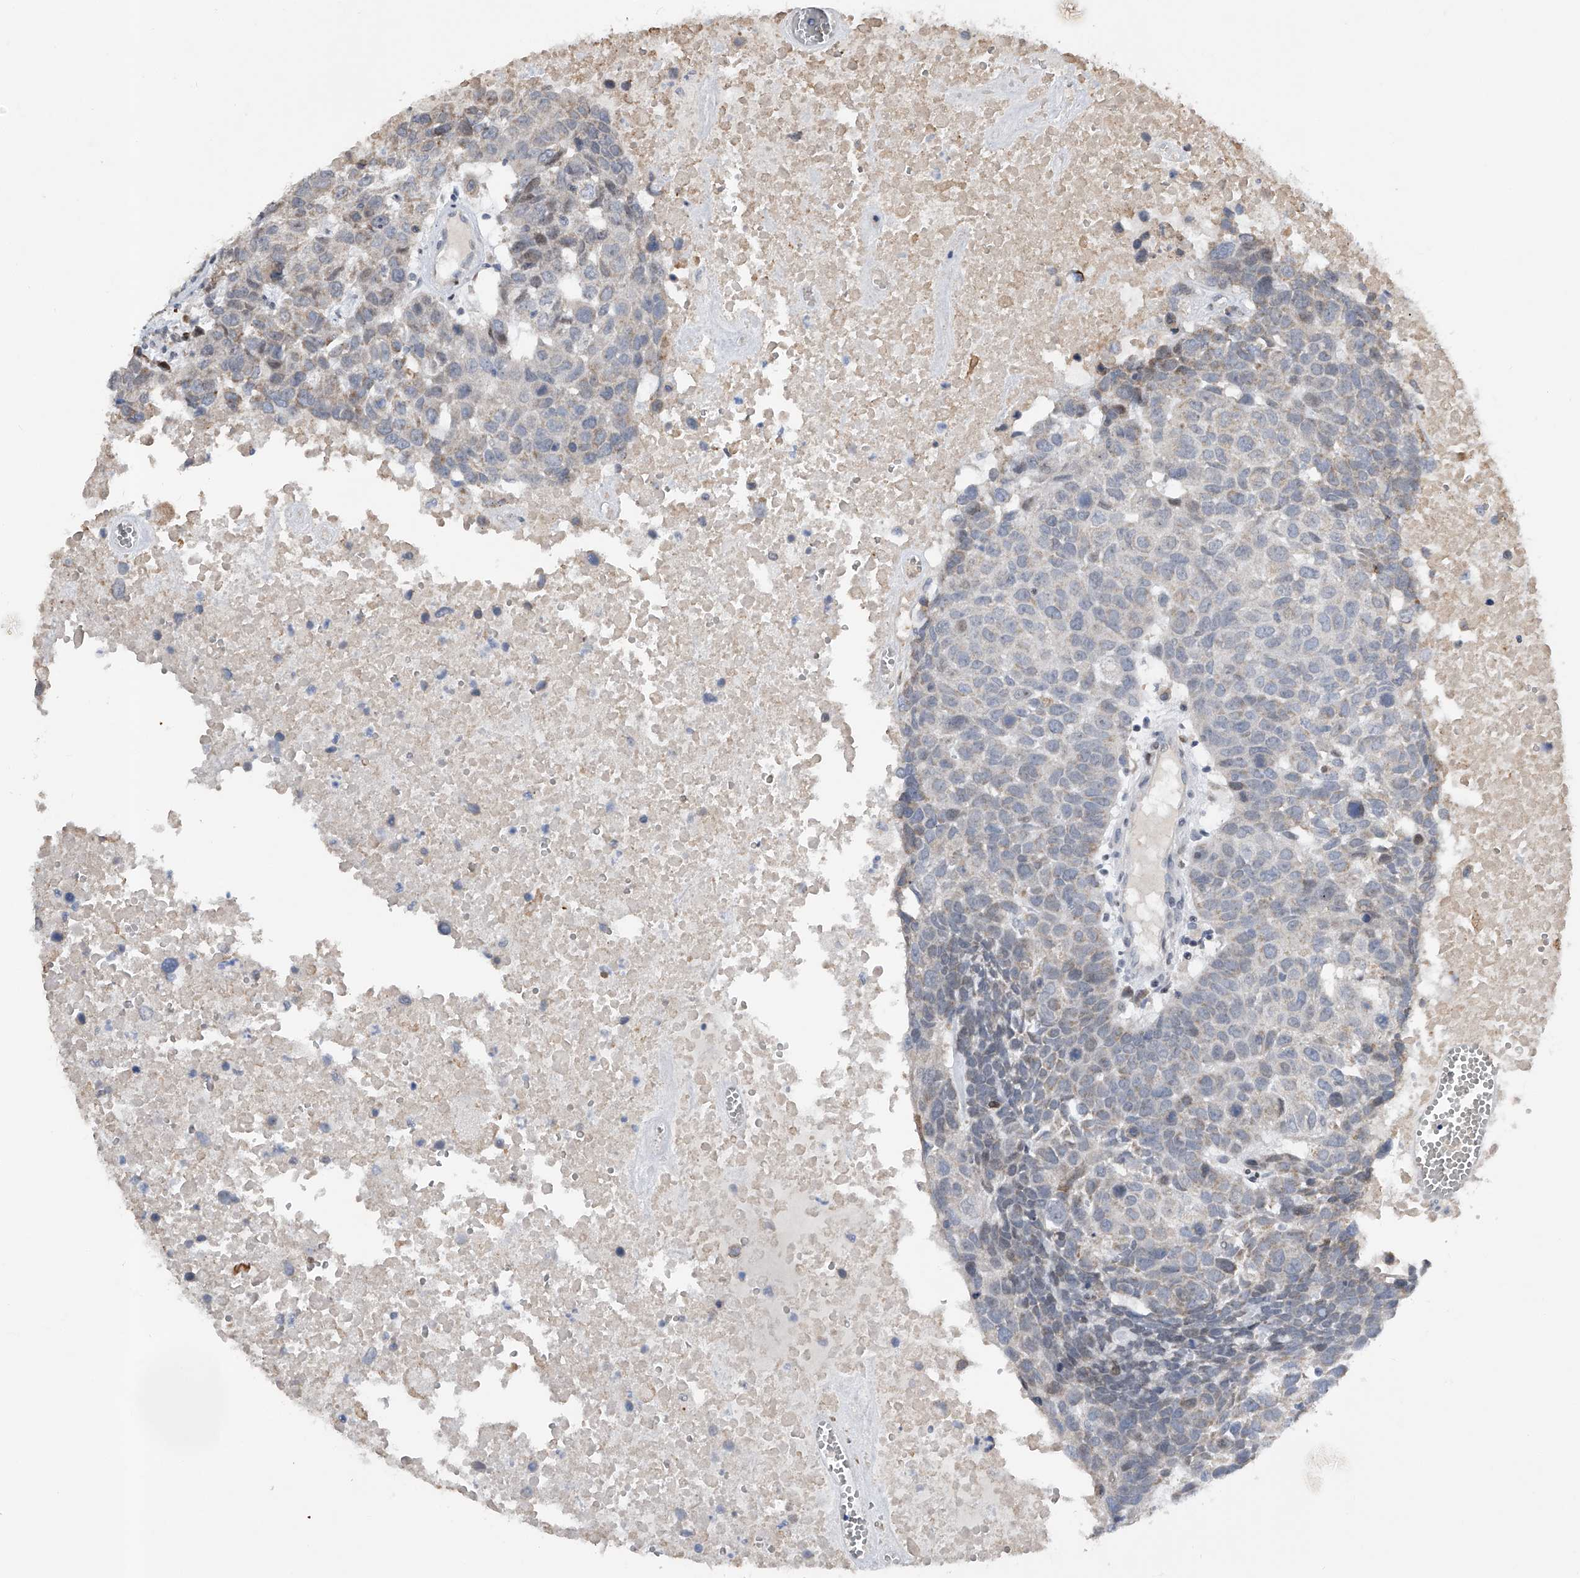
{"staining": {"intensity": "negative", "quantity": "none", "location": "none"}, "tissue": "head and neck cancer", "cell_type": "Tumor cells", "image_type": "cancer", "snomed": [{"axis": "morphology", "description": "Squamous cell carcinoma, NOS"}, {"axis": "topography", "description": "Head-Neck"}], "caption": "Squamous cell carcinoma (head and neck) was stained to show a protein in brown. There is no significant staining in tumor cells. (DAB (3,3'-diaminobenzidine) IHC visualized using brightfield microscopy, high magnification).", "gene": "RWDD2A", "patient": {"sex": "male", "age": 66}}